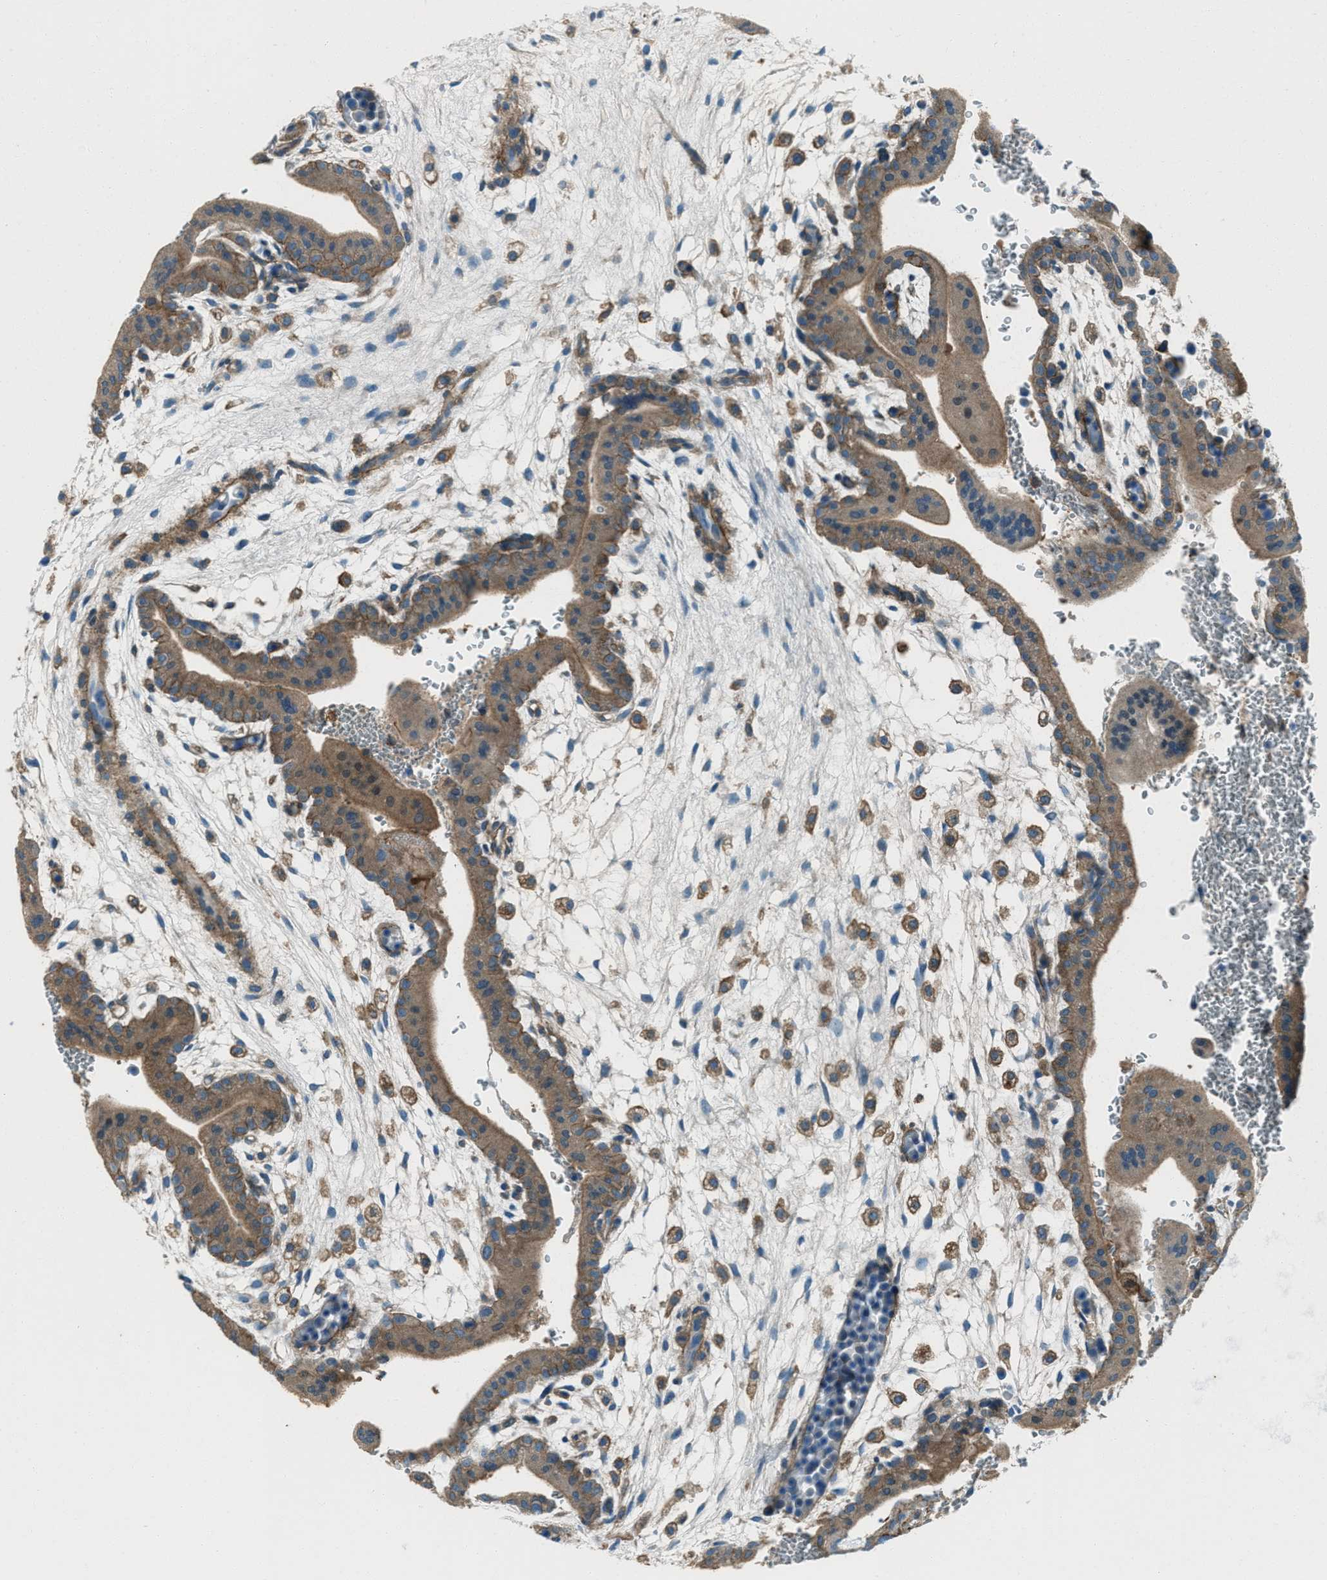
{"staining": {"intensity": "moderate", "quantity": ">75%", "location": "cytoplasmic/membranous"}, "tissue": "placenta", "cell_type": "Decidual cells", "image_type": "normal", "snomed": [{"axis": "morphology", "description": "Normal tissue, NOS"}, {"axis": "topography", "description": "Placenta"}], "caption": "Immunohistochemical staining of unremarkable placenta demonstrates moderate cytoplasmic/membranous protein staining in approximately >75% of decidual cells.", "gene": "SVIL", "patient": {"sex": "female", "age": 35}}